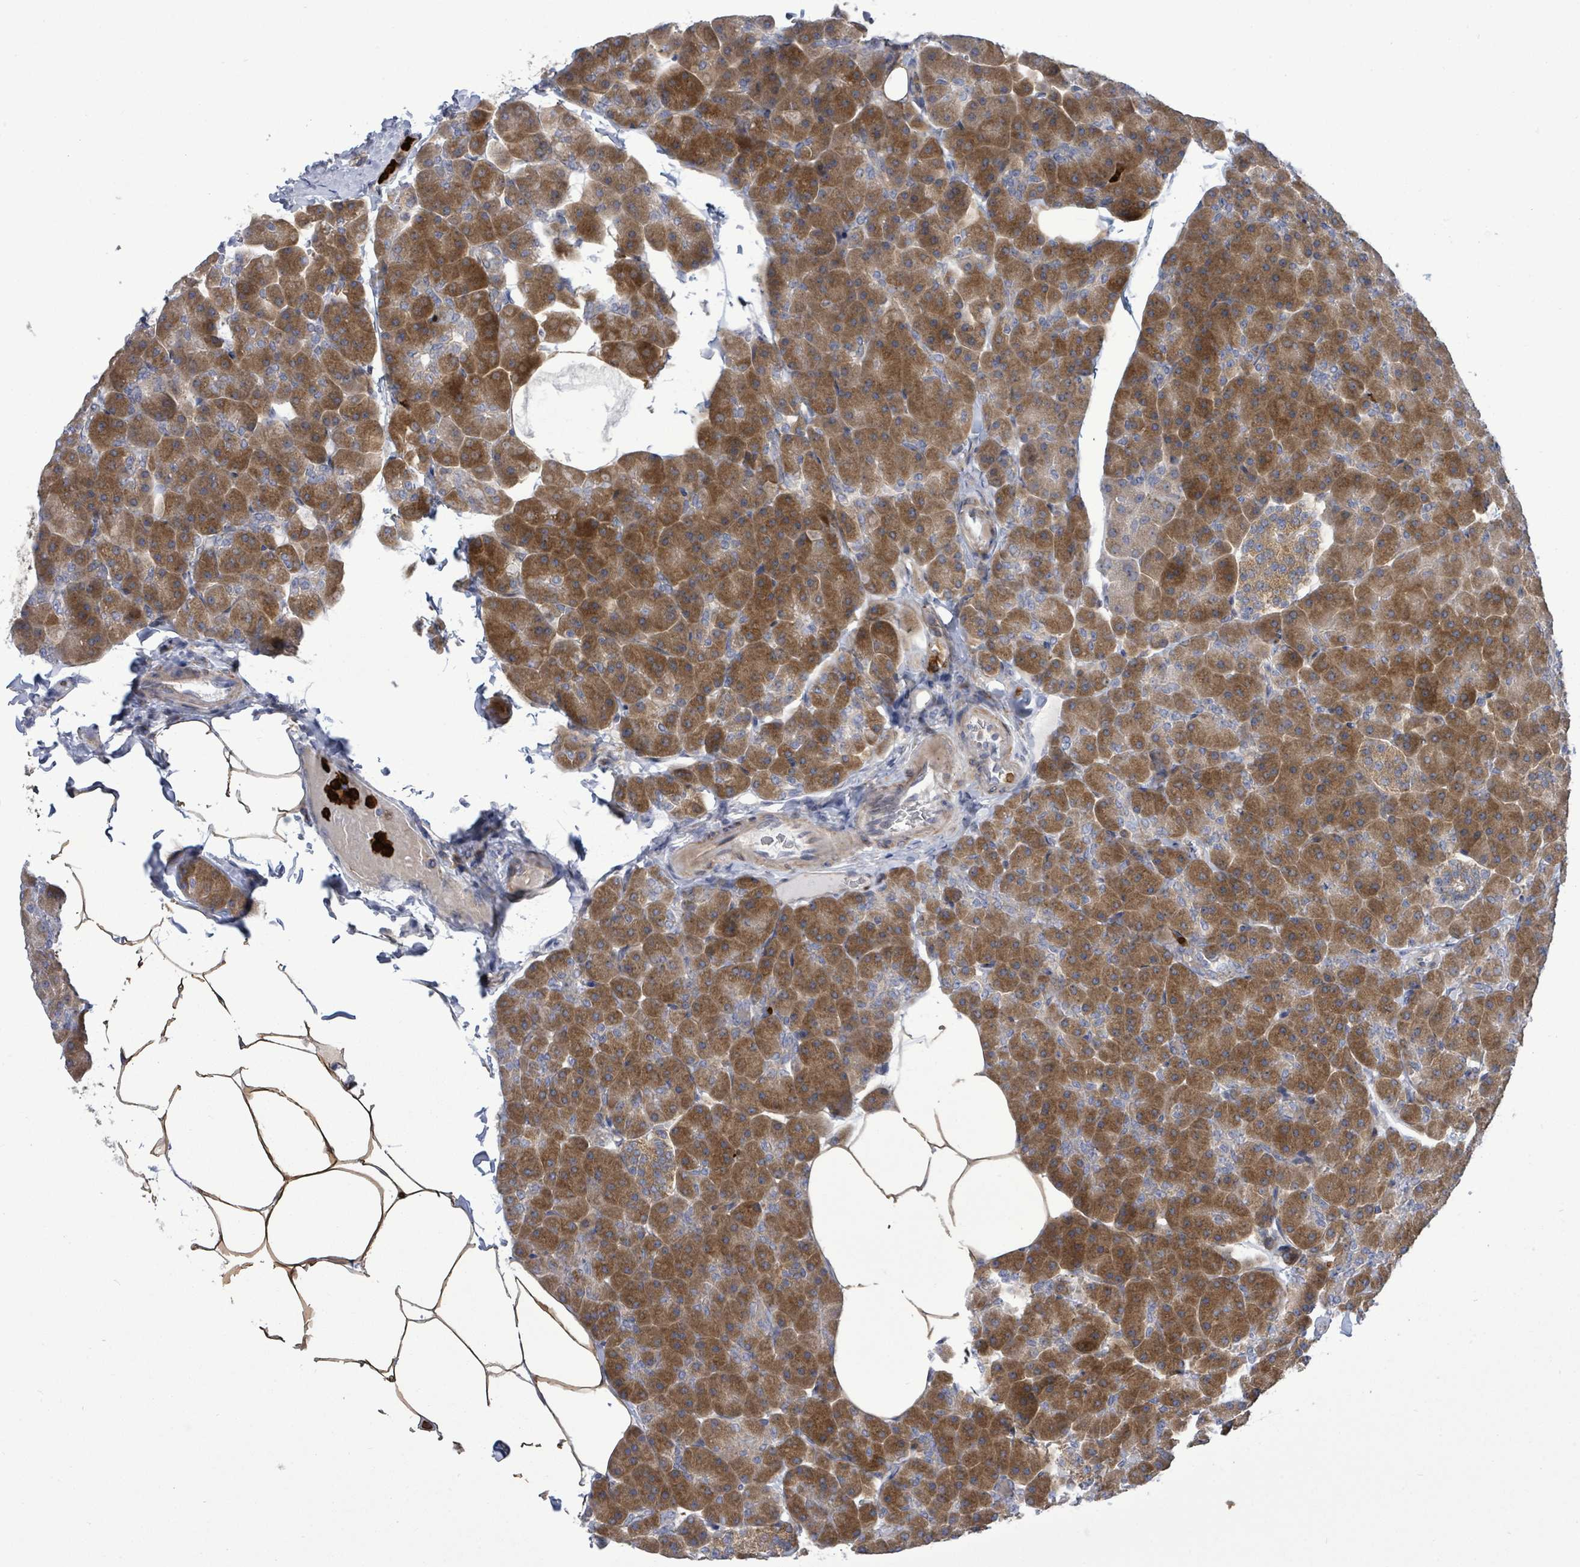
{"staining": {"intensity": "strong", "quantity": ">75%", "location": "cytoplasmic/membranous"}, "tissue": "pancreas", "cell_type": "Exocrine glandular cells", "image_type": "normal", "snomed": [{"axis": "morphology", "description": "Normal tissue, NOS"}, {"axis": "topography", "description": "Pancreas"}], "caption": "Approximately >75% of exocrine glandular cells in unremarkable human pancreas demonstrate strong cytoplasmic/membranous protein staining as visualized by brown immunohistochemical staining.", "gene": "SAR1A", "patient": {"sex": "male", "age": 35}}